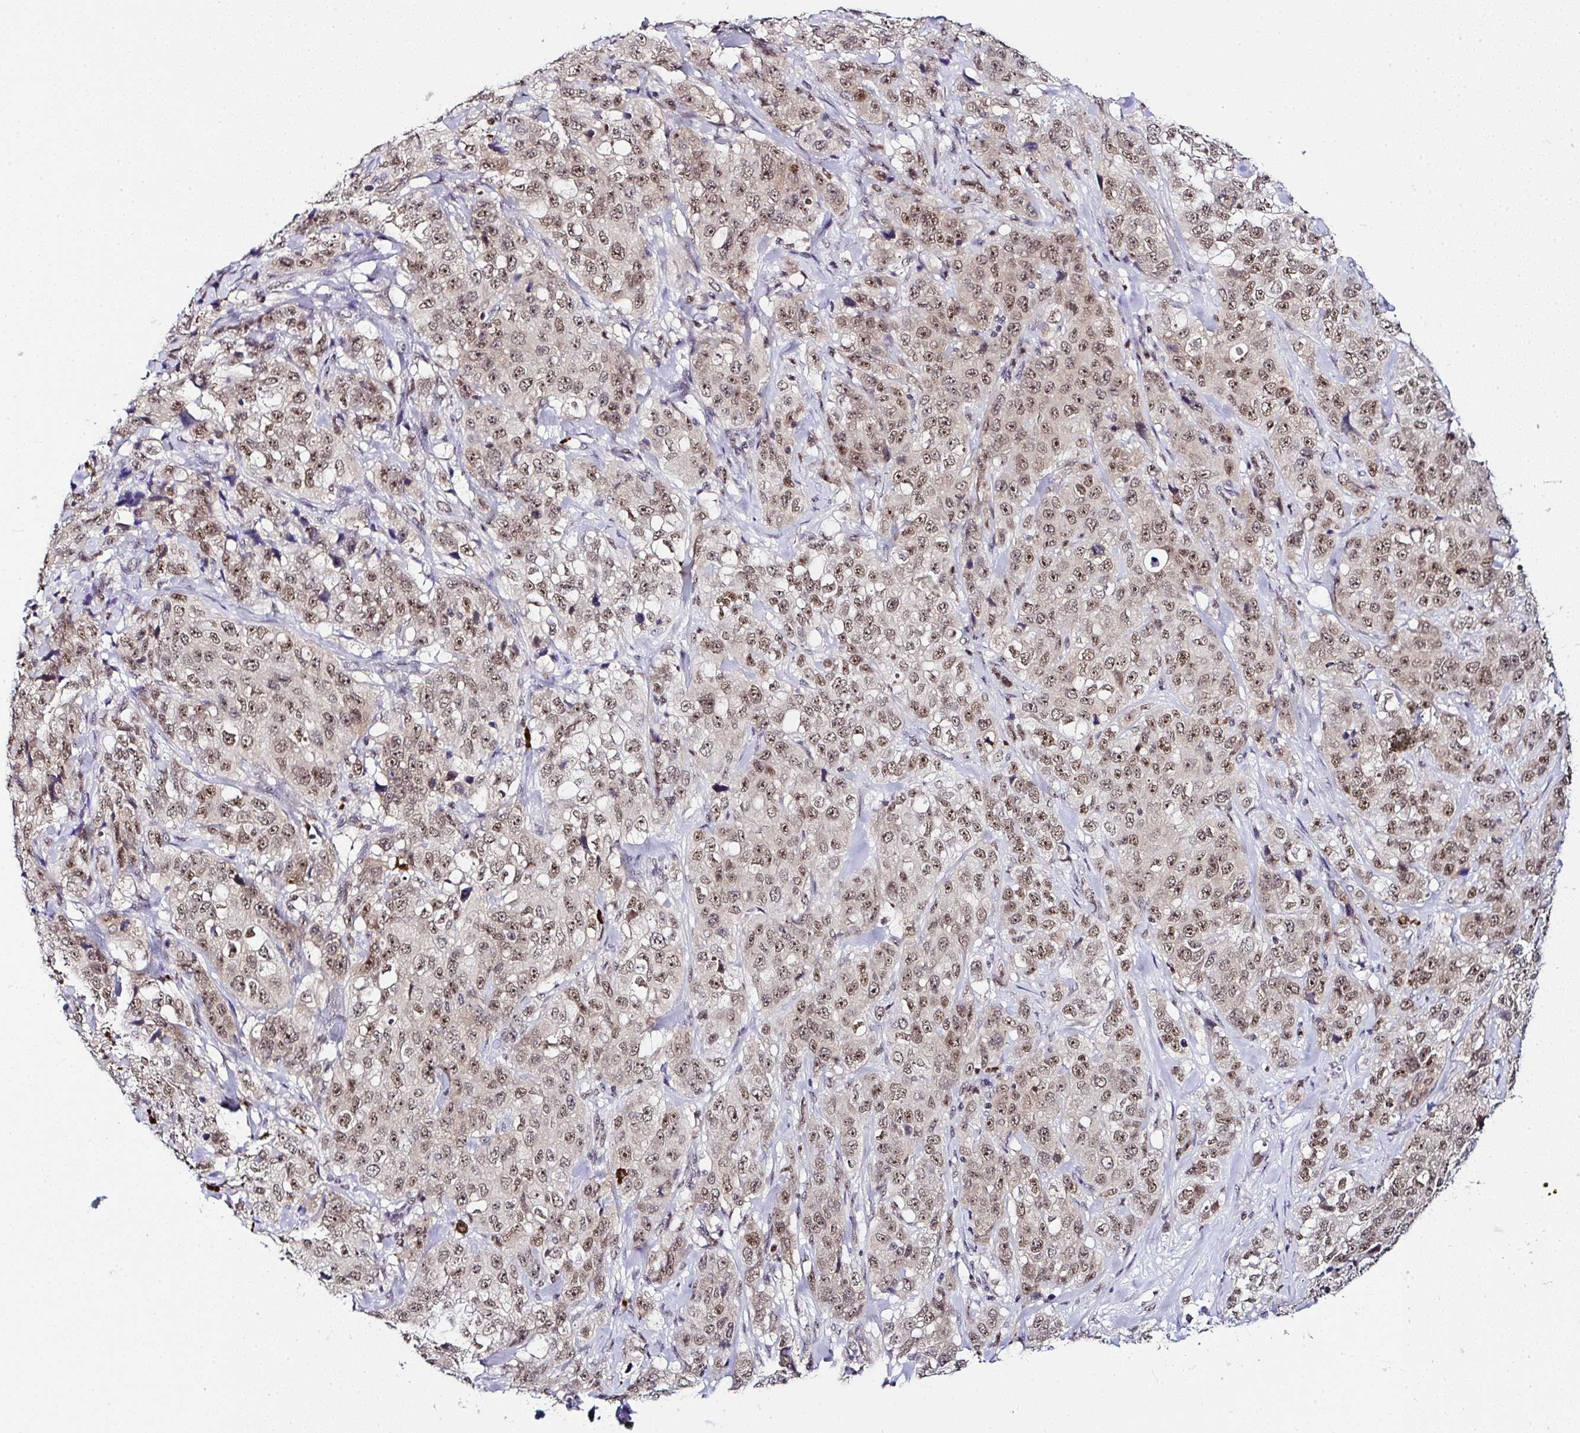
{"staining": {"intensity": "moderate", "quantity": ">75%", "location": "nuclear"}, "tissue": "stomach cancer", "cell_type": "Tumor cells", "image_type": "cancer", "snomed": [{"axis": "morphology", "description": "Adenocarcinoma, NOS"}, {"axis": "topography", "description": "Stomach"}], "caption": "Protein staining of stomach adenocarcinoma tissue reveals moderate nuclear positivity in about >75% of tumor cells.", "gene": "PTPN2", "patient": {"sex": "male", "age": 48}}